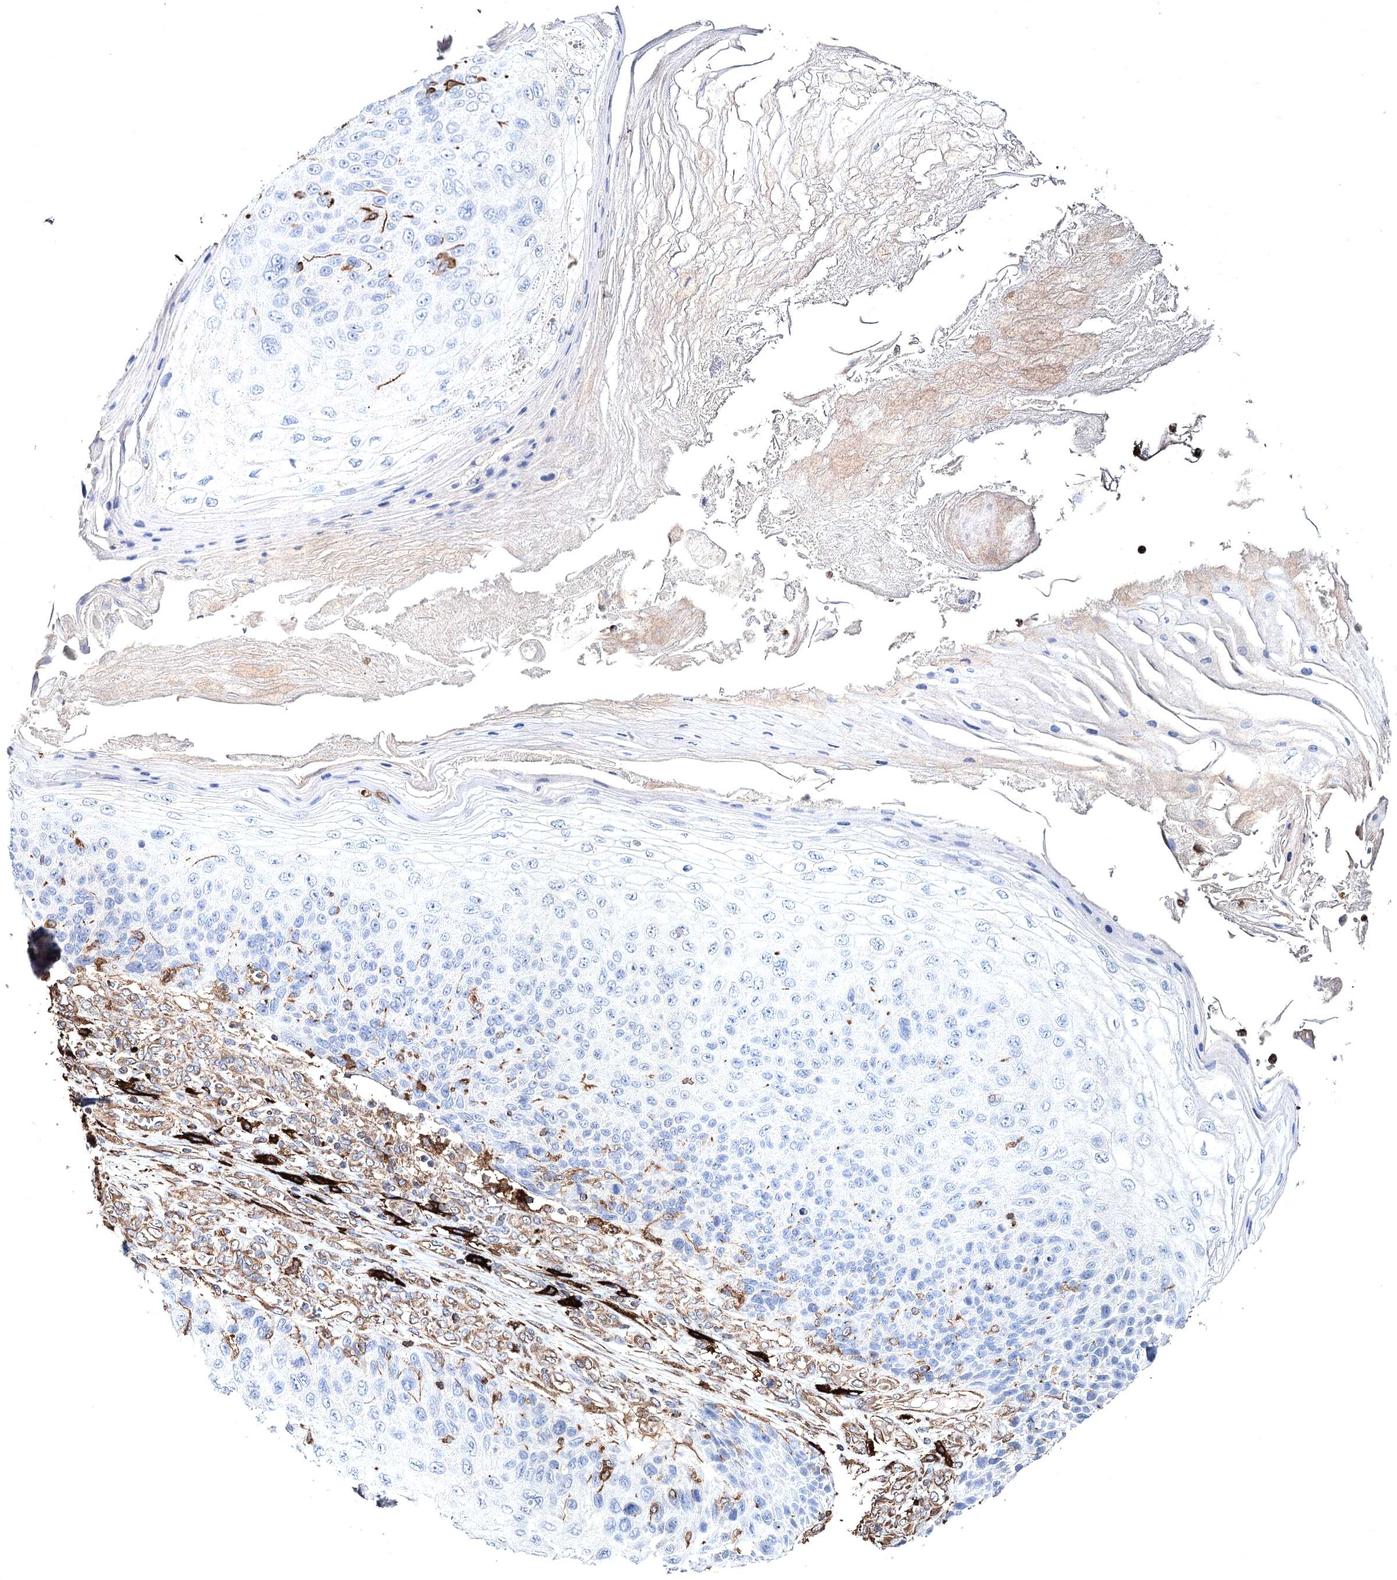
{"staining": {"intensity": "negative", "quantity": "none", "location": "none"}, "tissue": "skin cancer", "cell_type": "Tumor cells", "image_type": "cancer", "snomed": [{"axis": "morphology", "description": "Squamous cell carcinoma, NOS"}, {"axis": "topography", "description": "Skin"}], "caption": "High power microscopy photomicrograph of an immunohistochemistry micrograph of skin squamous cell carcinoma, revealing no significant expression in tumor cells.", "gene": "CLEC4M", "patient": {"sex": "female", "age": 88}}